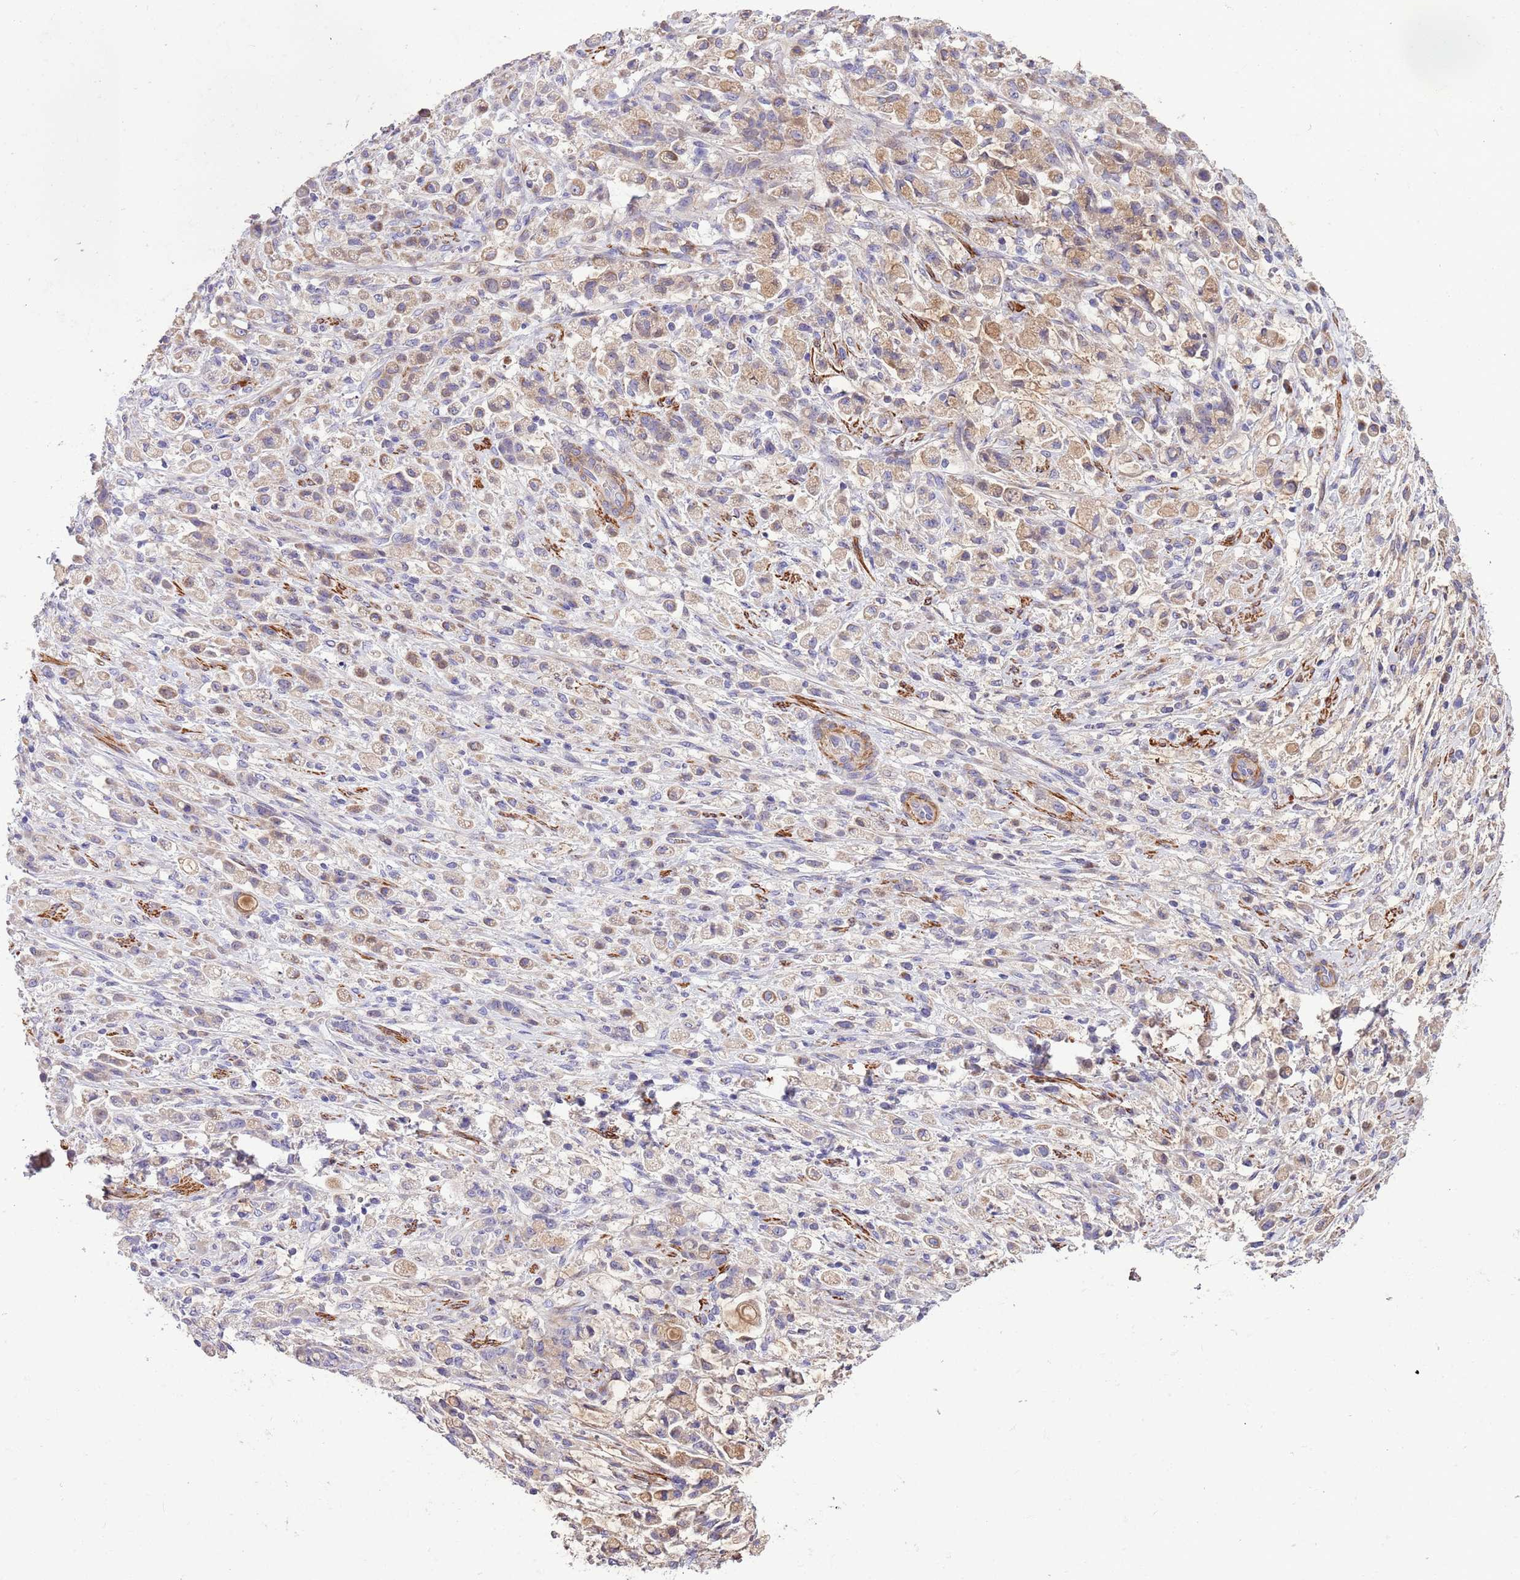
{"staining": {"intensity": "weak", "quantity": "25%-75%", "location": "cytoplasmic/membranous"}, "tissue": "stomach cancer", "cell_type": "Tumor cells", "image_type": "cancer", "snomed": [{"axis": "morphology", "description": "Adenocarcinoma, NOS"}, {"axis": "topography", "description": "Stomach"}], "caption": "Immunohistochemistry (IHC) of stomach cancer exhibits low levels of weak cytoplasmic/membranous positivity in approximately 25%-75% of tumor cells.", "gene": "PIGA", "patient": {"sex": "female", "age": 60}}